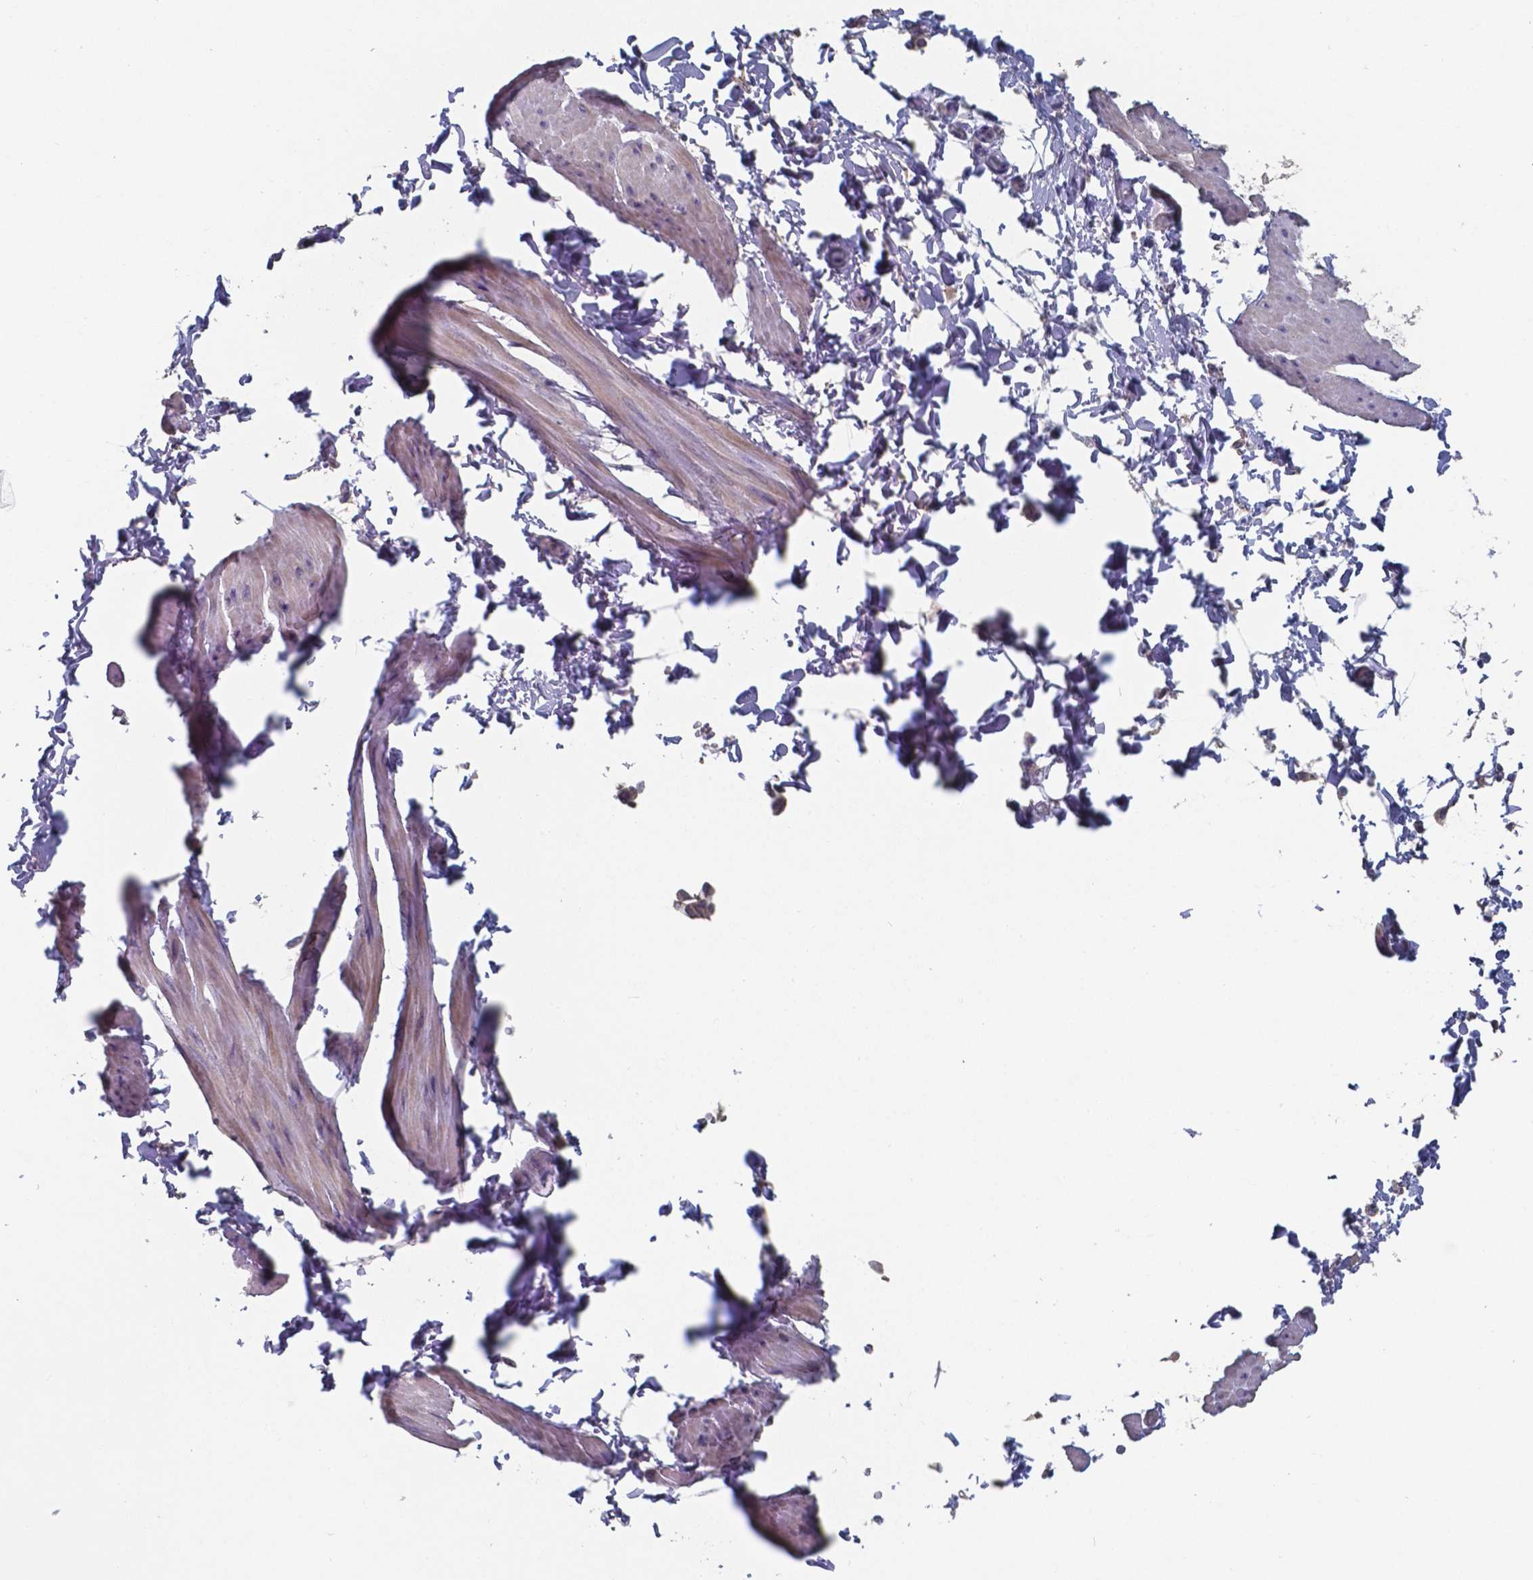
{"staining": {"intensity": "negative", "quantity": "none", "location": "none"}, "tissue": "adipose tissue", "cell_type": "Adipocytes", "image_type": "normal", "snomed": [{"axis": "morphology", "description": "Normal tissue, NOS"}, {"axis": "topography", "description": "Smooth muscle"}, {"axis": "topography", "description": "Peripheral nerve tissue"}], "caption": "An immunohistochemistry histopathology image of benign adipose tissue is shown. There is no staining in adipocytes of adipose tissue. The staining is performed using DAB (3,3'-diaminobenzidine) brown chromogen with nuclei counter-stained in using hematoxylin.", "gene": "FOXJ1", "patient": {"sex": "male", "age": 58}}